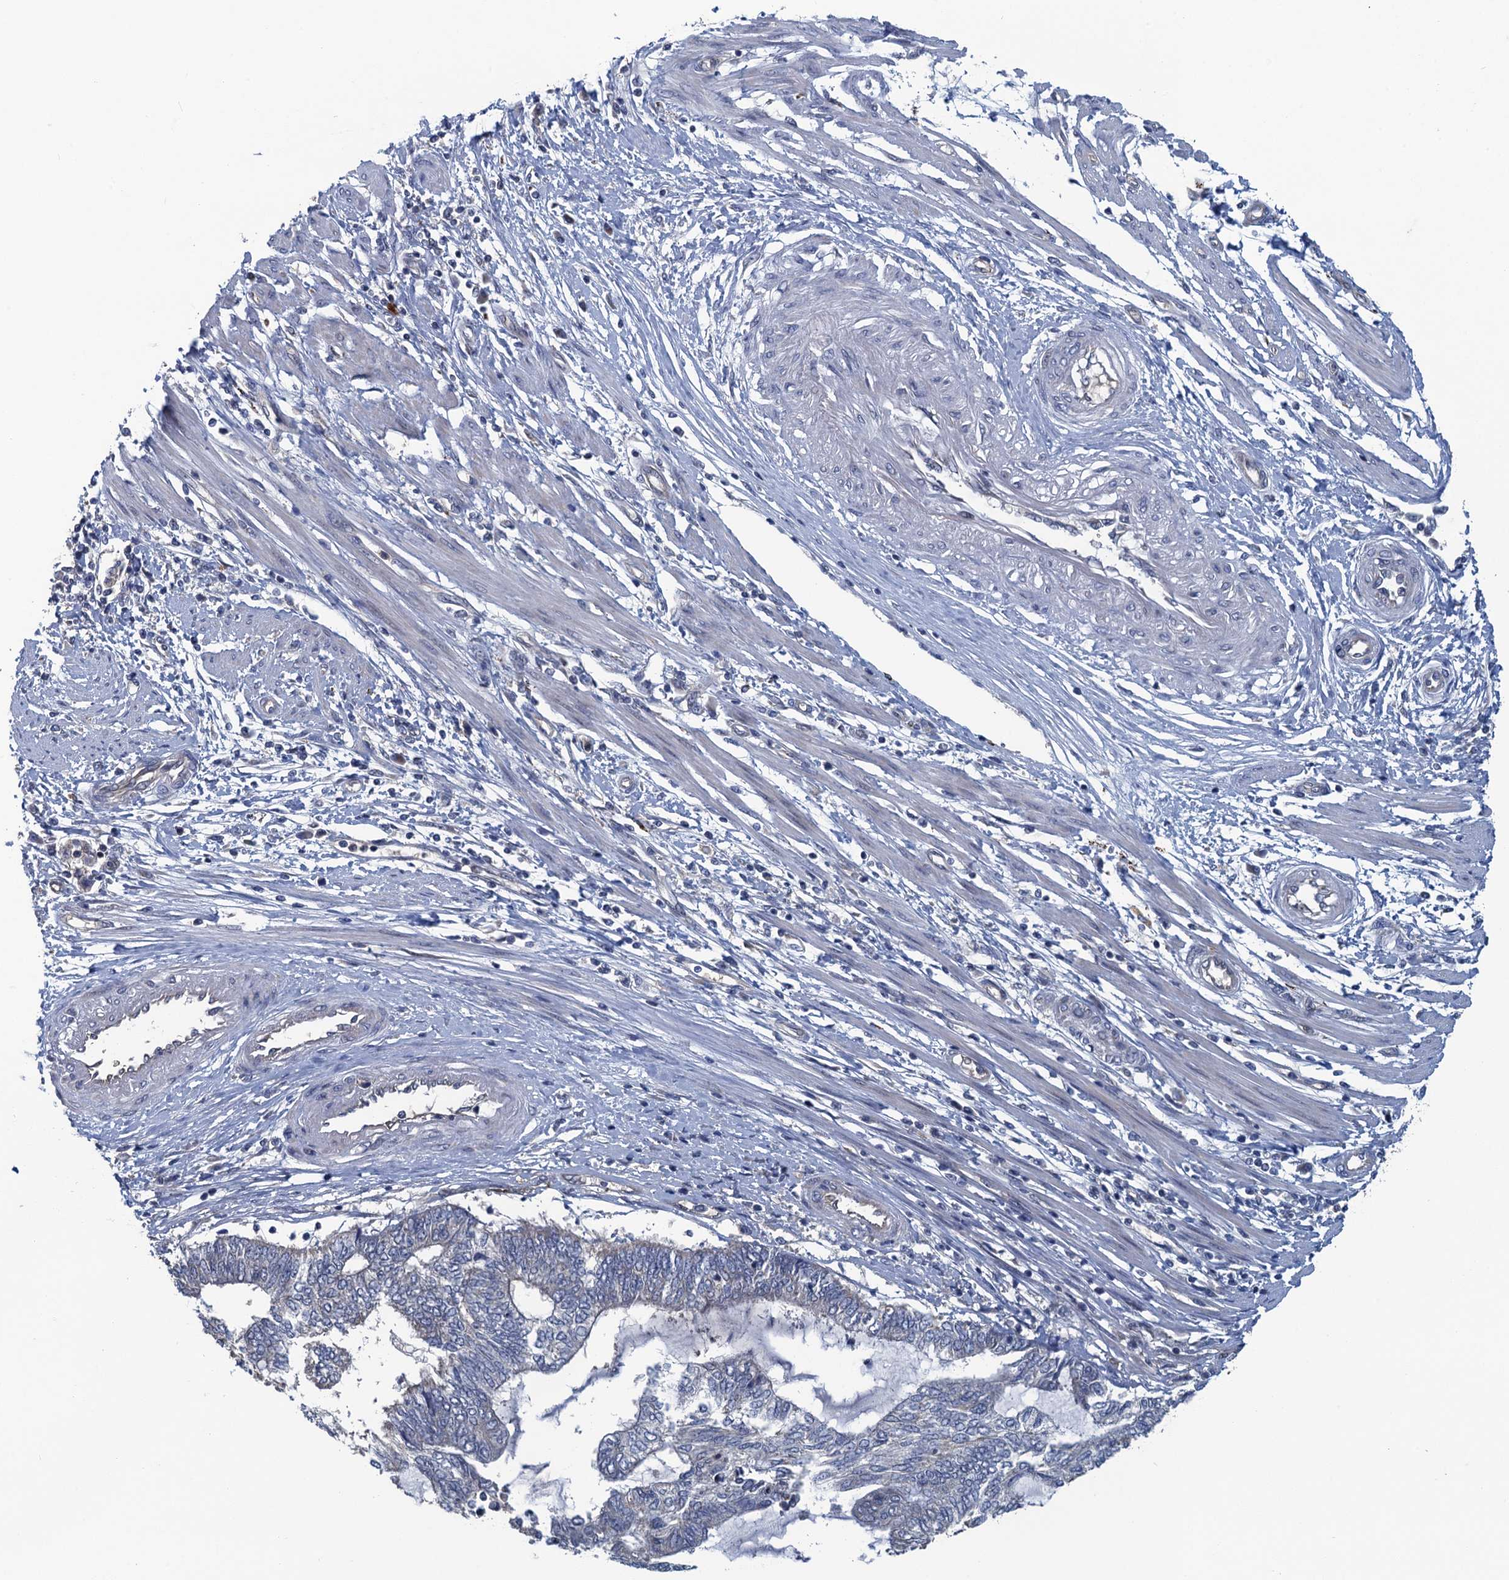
{"staining": {"intensity": "negative", "quantity": "none", "location": "none"}, "tissue": "endometrial cancer", "cell_type": "Tumor cells", "image_type": "cancer", "snomed": [{"axis": "morphology", "description": "Adenocarcinoma, NOS"}, {"axis": "topography", "description": "Uterus"}, {"axis": "topography", "description": "Endometrium"}], "caption": "Human endometrial cancer (adenocarcinoma) stained for a protein using immunohistochemistry displays no expression in tumor cells.", "gene": "KBTBD8", "patient": {"sex": "female", "age": 70}}